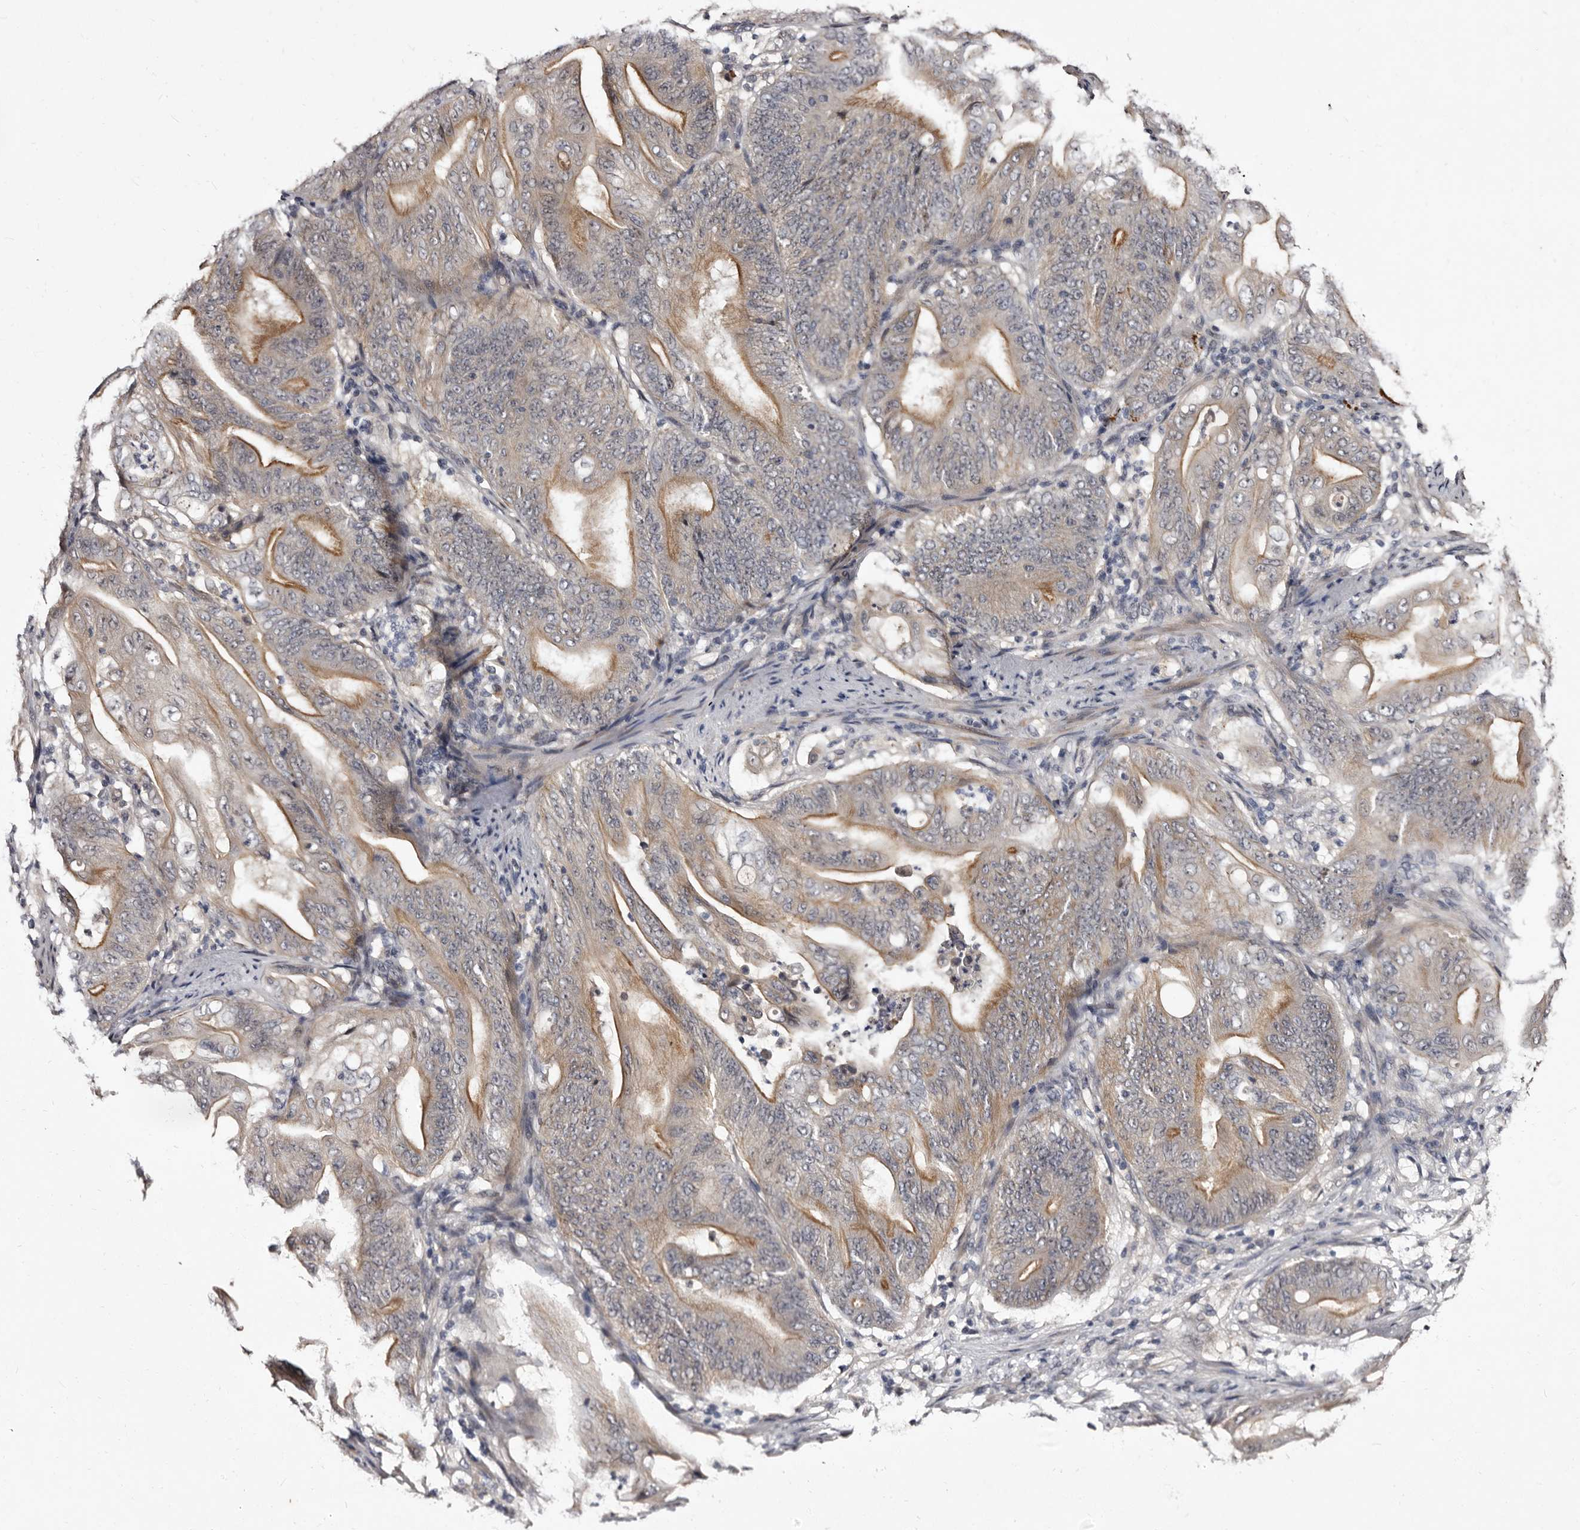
{"staining": {"intensity": "moderate", "quantity": "<25%", "location": "cytoplasmic/membranous"}, "tissue": "stomach cancer", "cell_type": "Tumor cells", "image_type": "cancer", "snomed": [{"axis": "morphology", "description": "Adenocarcinoma, NOS"}, {"axis": "topography", "description": "Stomach"}], "caption": "Immunohistochemistry (IHC) staining of adenocarcinoma (stomach), which displays low levels of moderate cytoplasmic/membranous positivity in about <25% of tumor cells indicating moderate cytoplasmic/membranous protein expression. The staining was performed using DAB (3,3'-diaminobenzidine) (brown) for protein detection and nuclei were counterstained in hematoxylin (blue).", "gene": "LANCL2", "patient": {"sex": "female", "age": 73}}